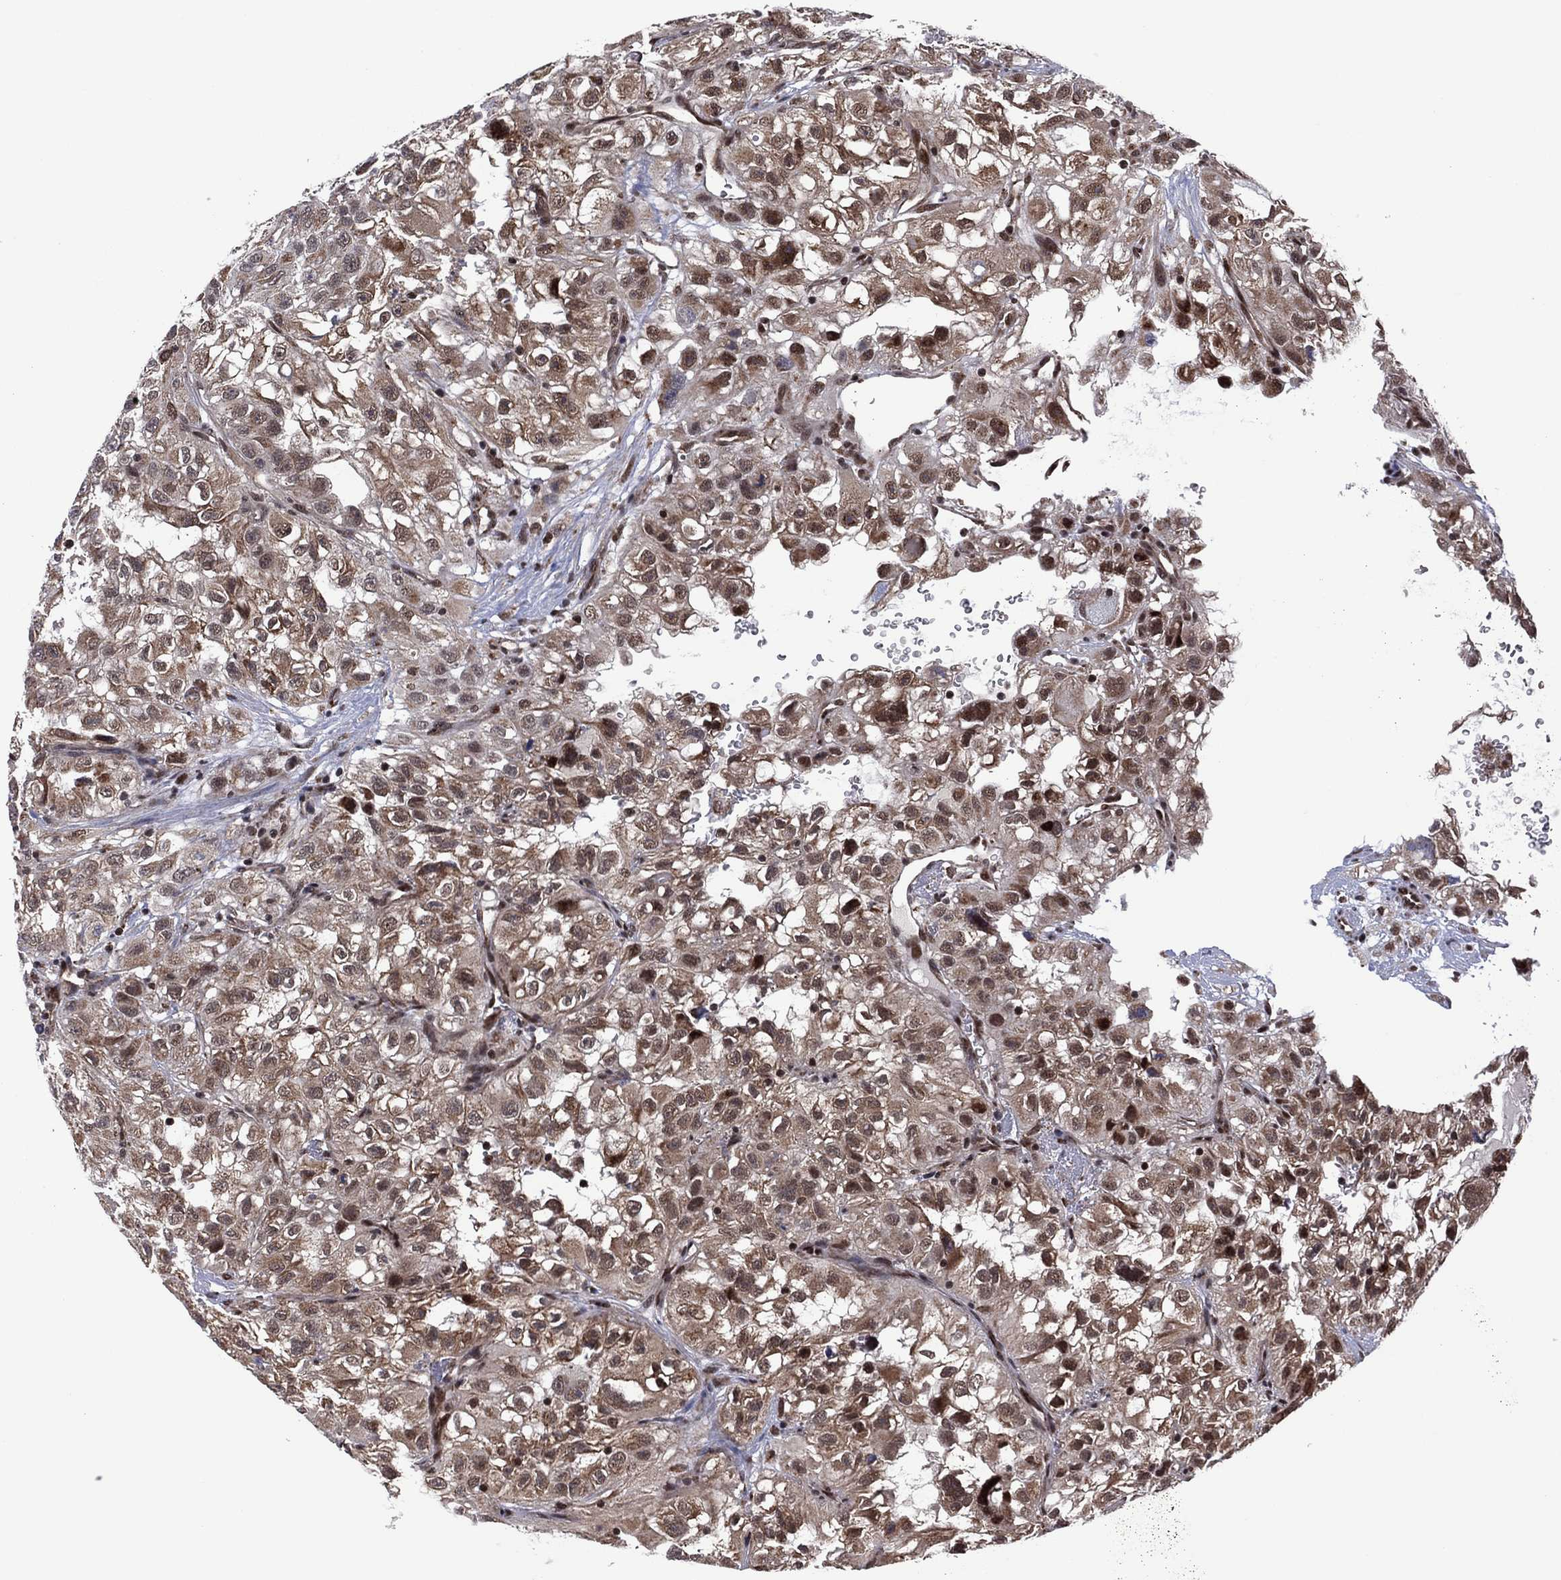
{"staining": {"intensity": "moderate", "quantity": "<25%", "location": "cytoplasmic/membranous,nuclear"}, "tissue": "renal cancer", "cell_type": "Tumor cells", "image_type": "cancer", "snomed": [{"axis": "morphology", "description": "Adenocarcinoma, NOS"}, {"axis": "topography", "description": "Kidney"}], "caption": "Immunohistochemistry photomicrograph of neoplastic tissue: renal adenocarcinoma stained using immunohistochemistry demonstrates low levels of moderate protein expression localized specifically in the cytoplasmic/membranous and nuclear of tumor cells, appearing as a cytoplasmic/membranous and nuclear brown color.", "gene": "PIDD1", "patient": {"sex": "male", "age": 64}}